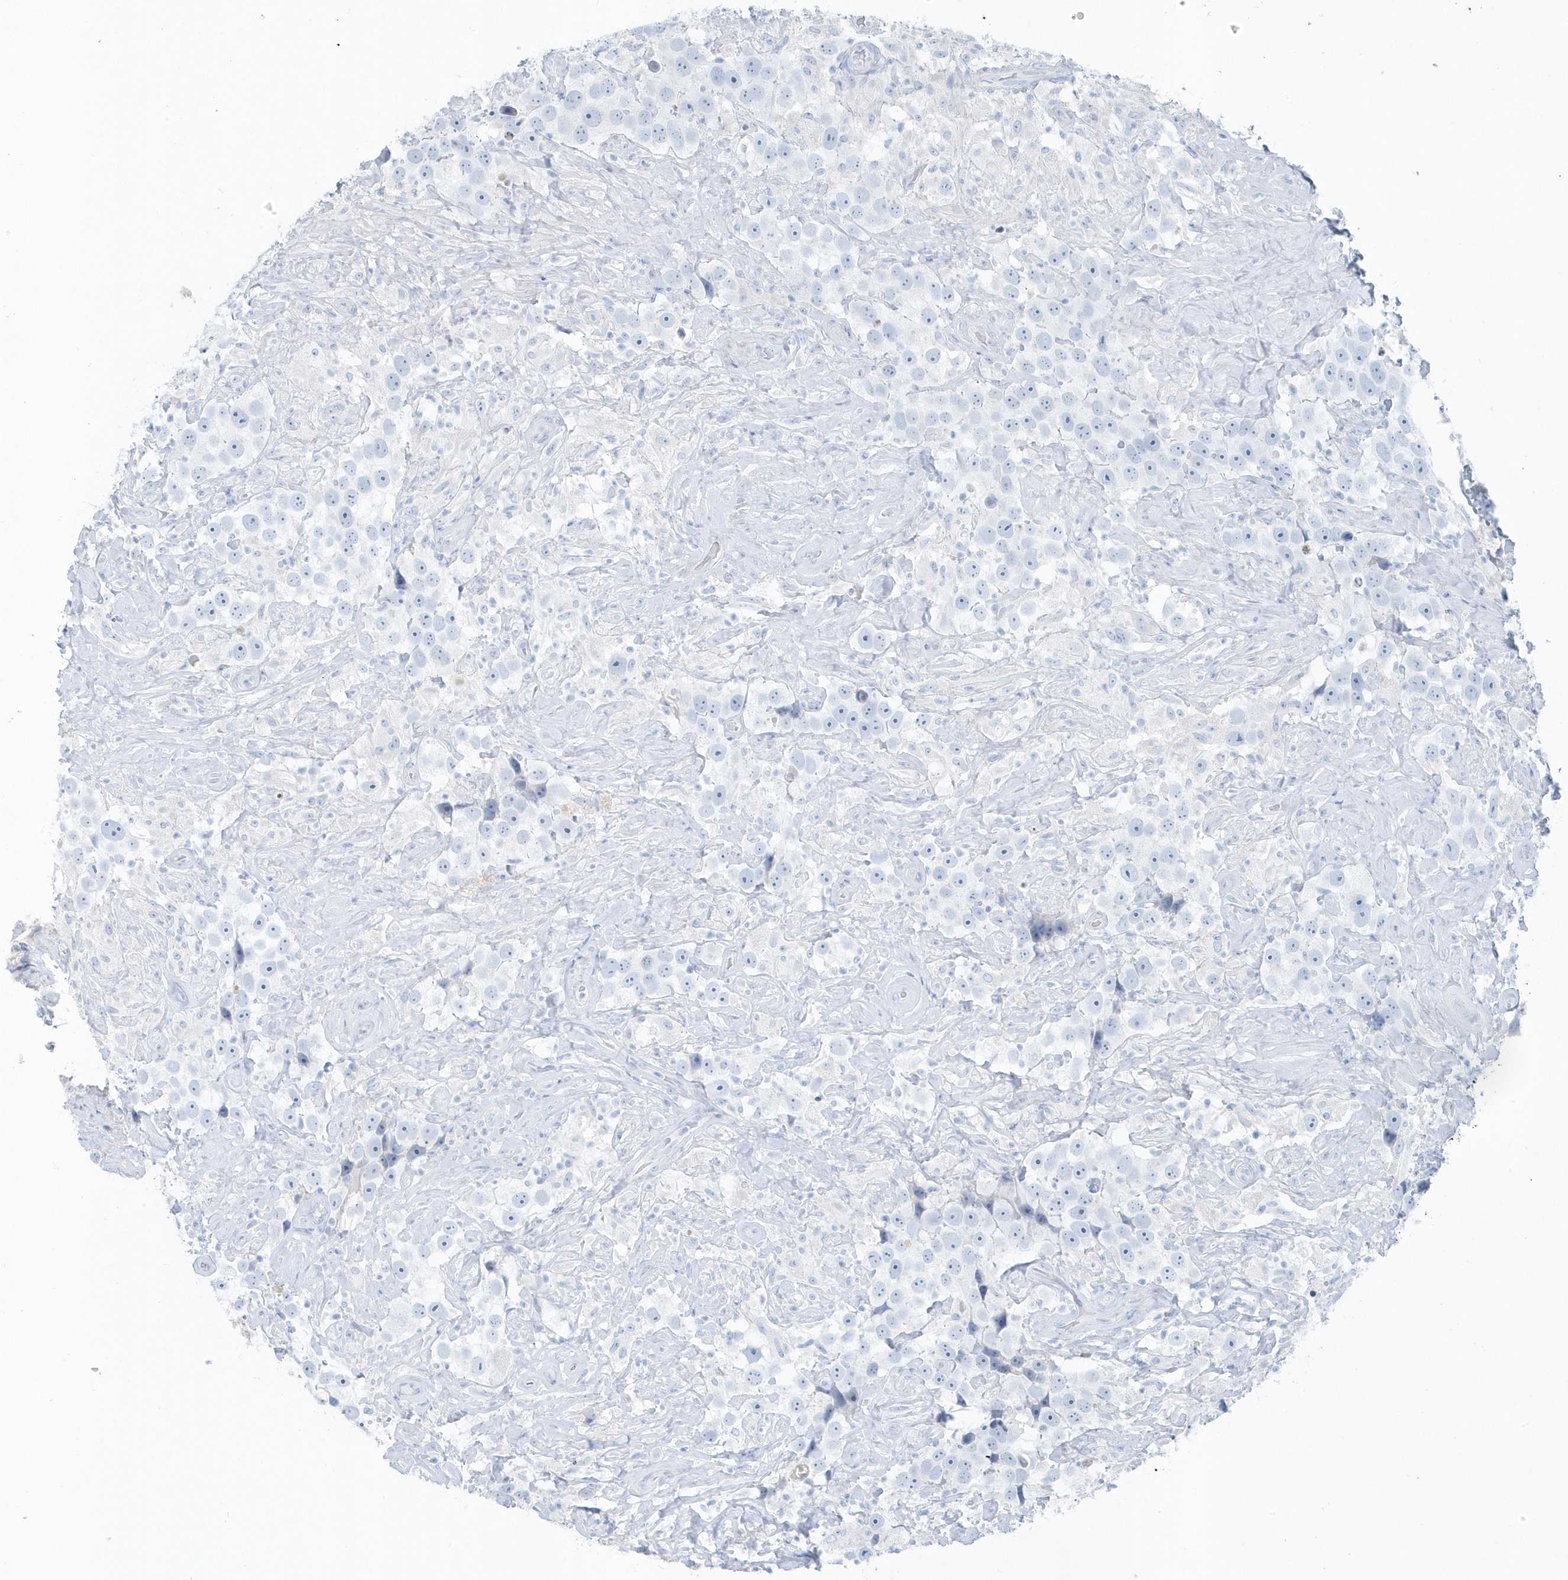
{"staining": {"intensity": "negative", "quantity": "none", "location": "none"}, "tissue": "testis cancer", "cell_type": "Tumor cells", "image_type": "cancer", "snomed": [{"axis": "morphology", "description": "Seminoma, NOS"}, {"axis": "topography", "description": "Testis"}], "caption": "The micrograph shows no significant expression in tumor cells of seminoma (testis).", "gene": "FAM98A", "patient": {"sex": "male", "age": 49}}